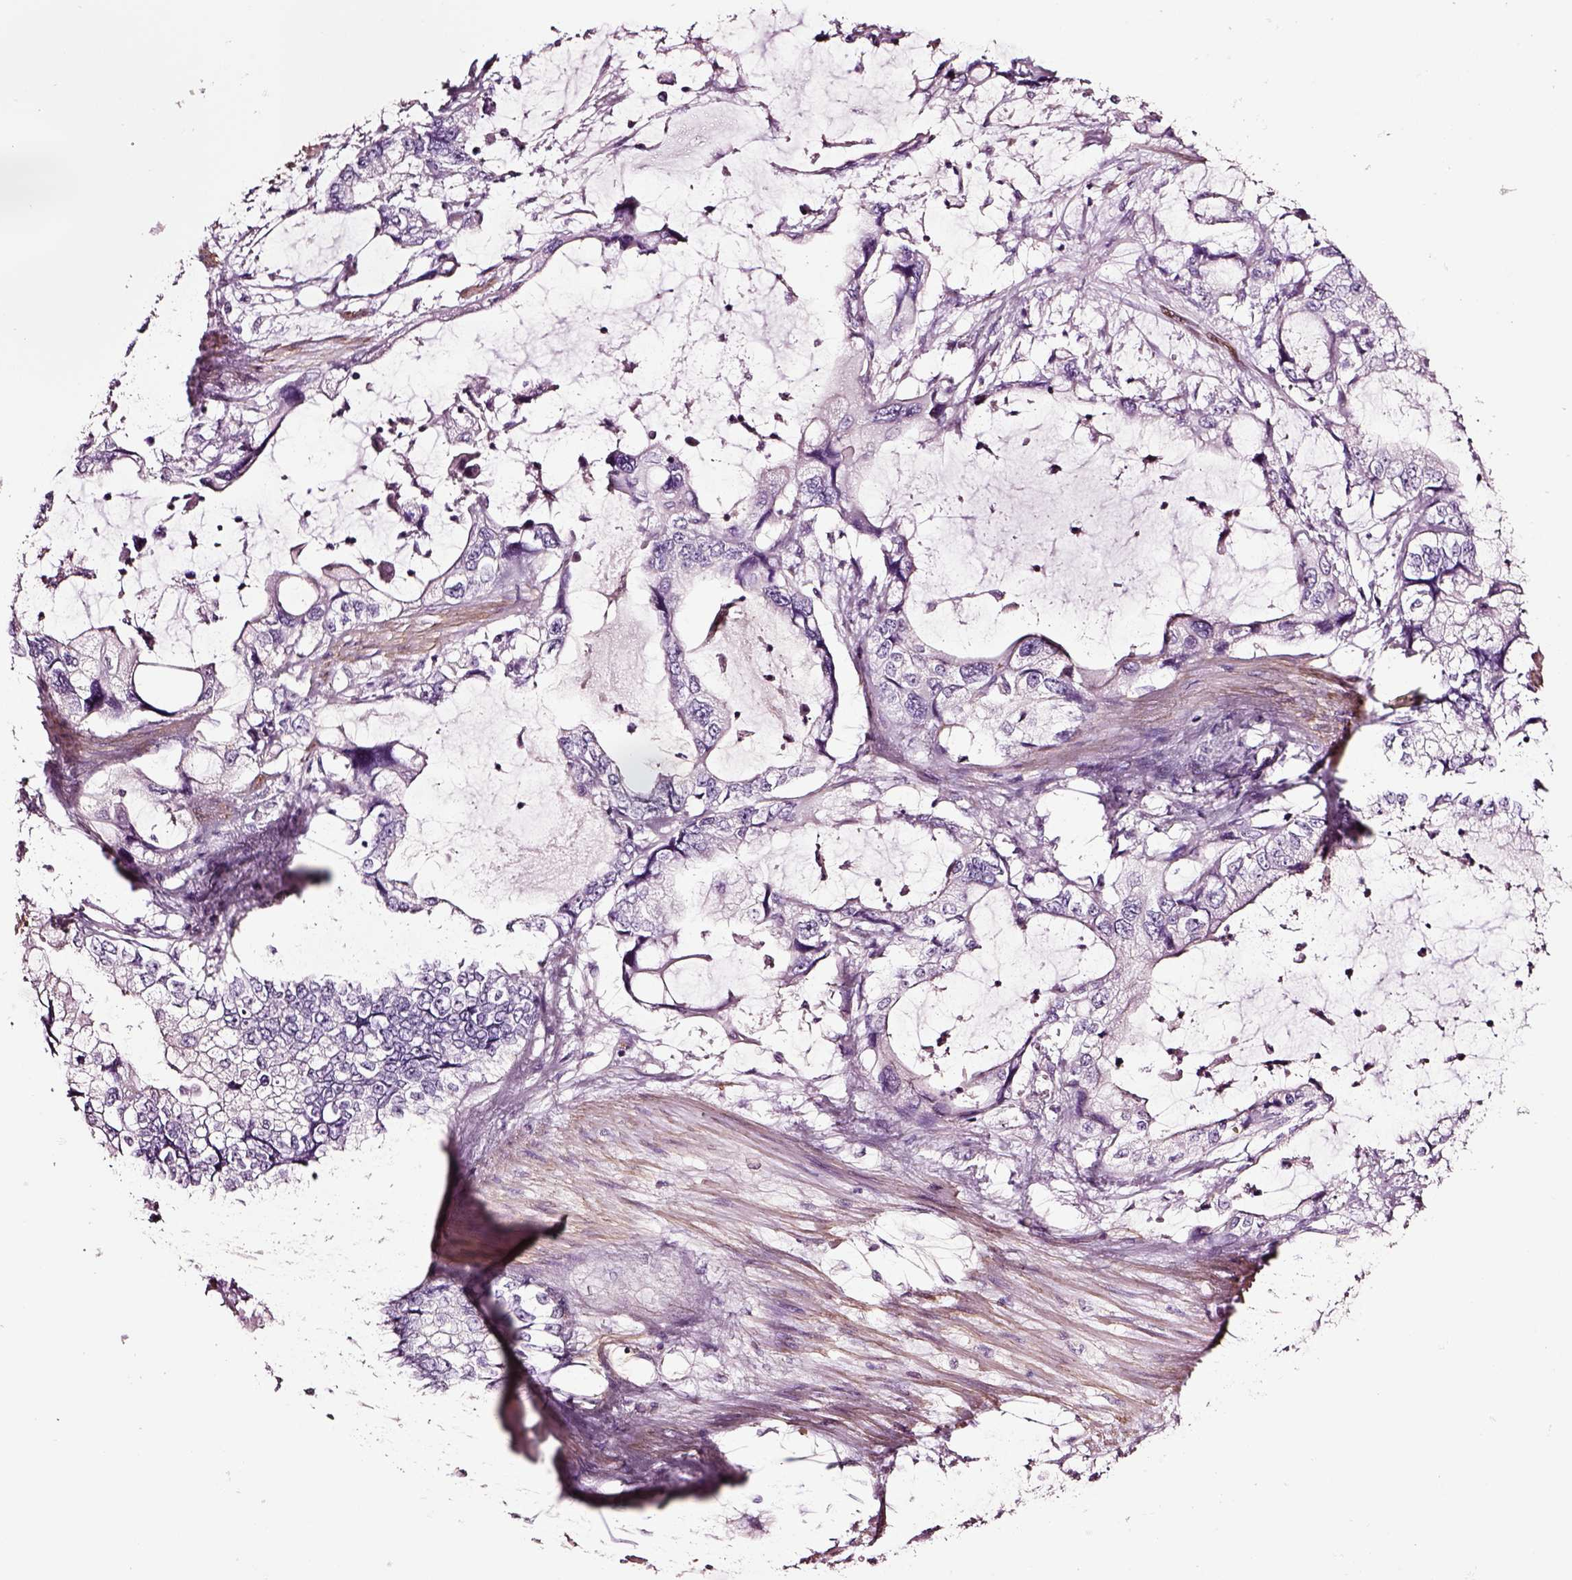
{"staining": {"intensity": "negative", "quantity": "none", "location": "none"}, "tissue": "stomach cancer", "cell_type": "Tumor cells", "image_type": "cancer", "snomed": [{"axis": "morphology", "description": "Adenocarcinoma, NOS"}, {"axis": "topography", "description": "Pancreas"}, {"axis": "topography", "description": "Stomach, upper"}, {"axis": "topography", "description": "Stomach"}], "caption": "There is no significant staining in tumor cells of stomach cancer (adenocarcinoma).", "gene": "SOX10", "patient": {"sex": "male", "age": 77}}